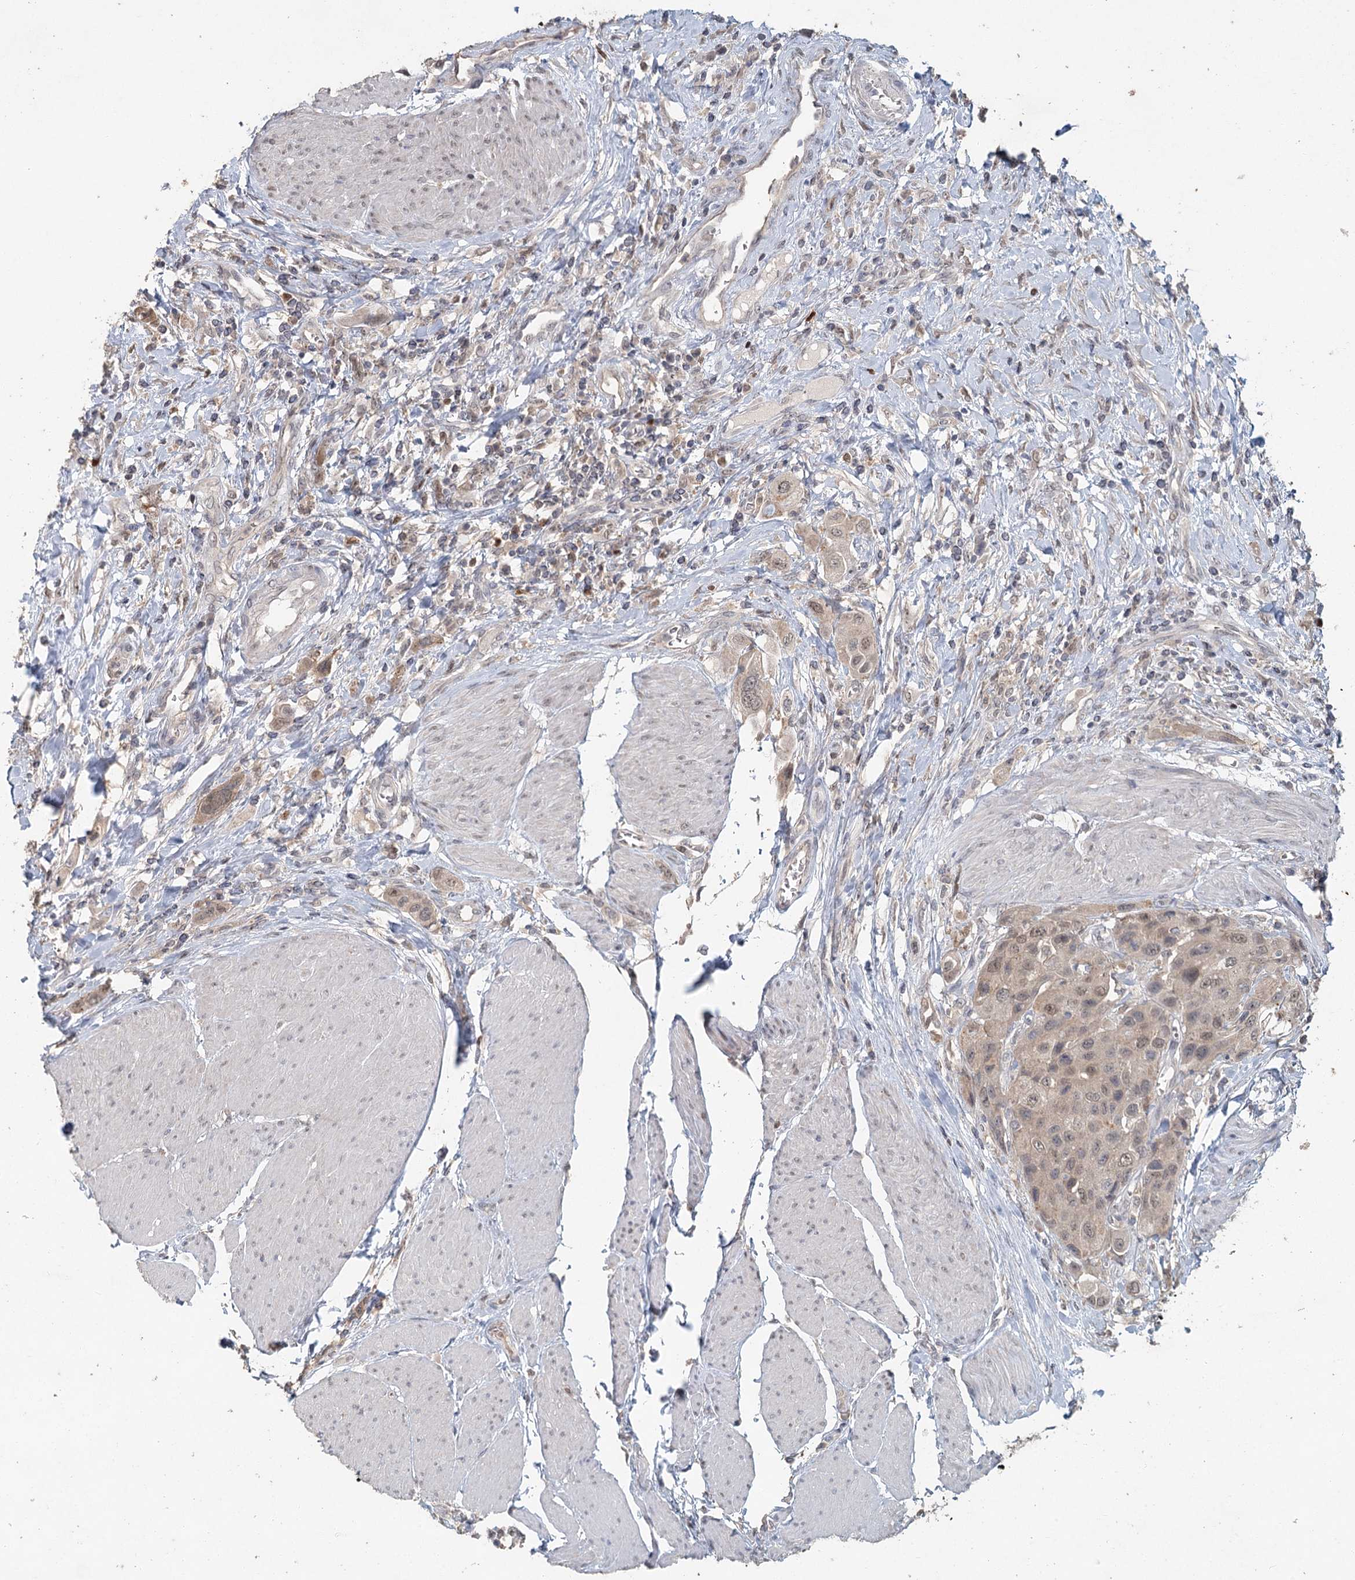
{"staining": {"intensity": "weak", "quantity": "<25%", "location": "nuclear"}, "tissue": "urothelial cancer", "cell_type": "Tumor cells", "image_type": "cancer", "snomed": [{"axis": "morphology", "description": "Urothelial carcinoma, High grade"}, {"axis": "topography", "description": "Urinary bladder"}], "caption": "A high-resolution micrograph shows immunohistochemistry staining of urothelial carcinoma (high-grade), which reveals no significant staining in tumor cells.", "gene": "ADK", "patient": {"sex": "male", "age": 50}}